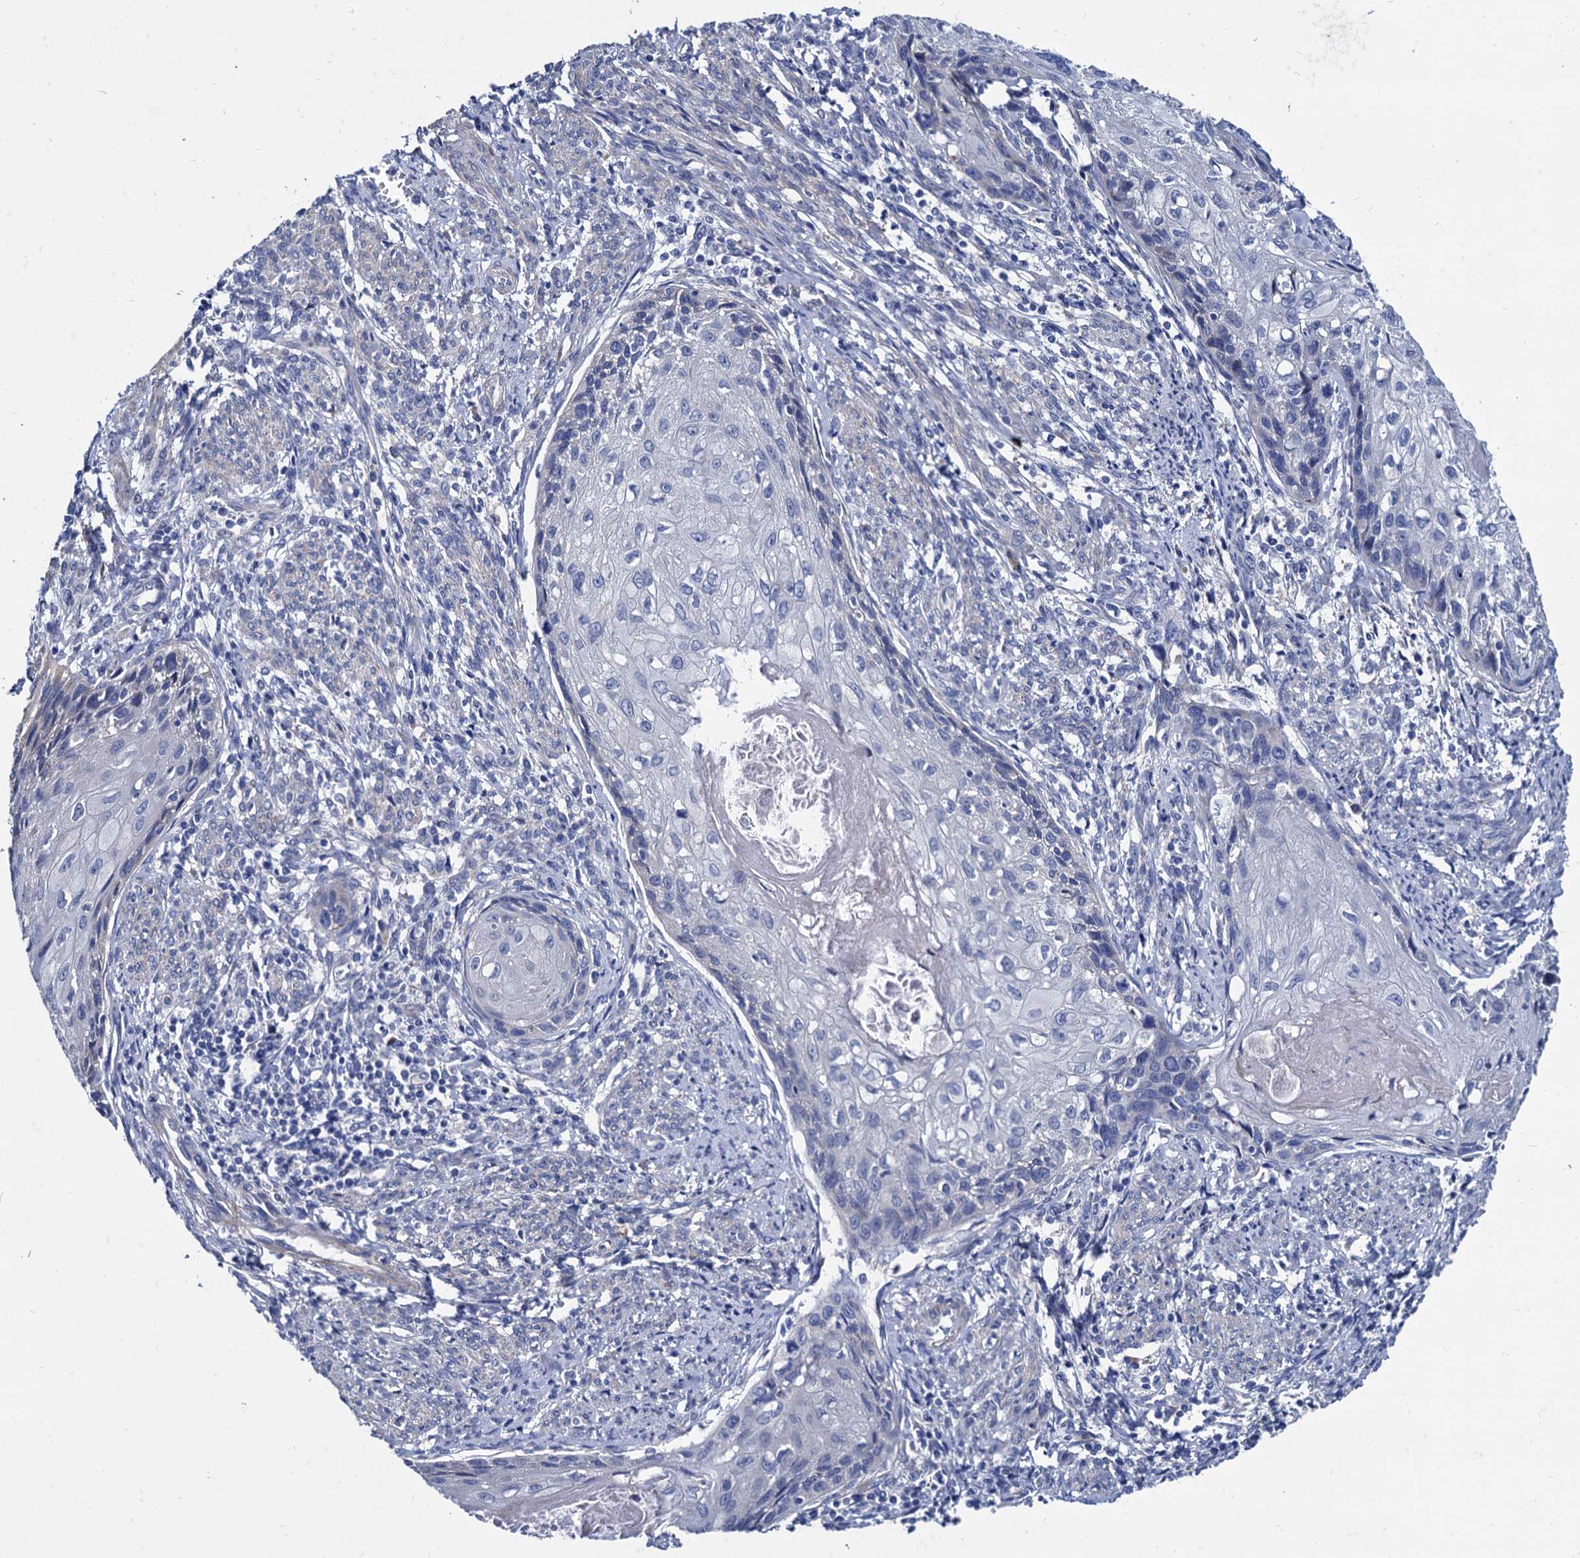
{"staining": {"intensity": "negative", "quantity": "none", "location": "none"}, "tissue": "cervical cancer", "cell_type": "Tumor cells", "image_type": "cancer", "snomed": [{"axis": "morphology", "description": "Squamous cell carcinoma, NOS"}, {"axis": "topography", "description": "Cervix"}], "caption": "Tumor cells are negative for brown protein staining in cervical squamous cell carcinoma.", "gene": "FOXR2", "patient": {"sex": "female", "age": 63}}